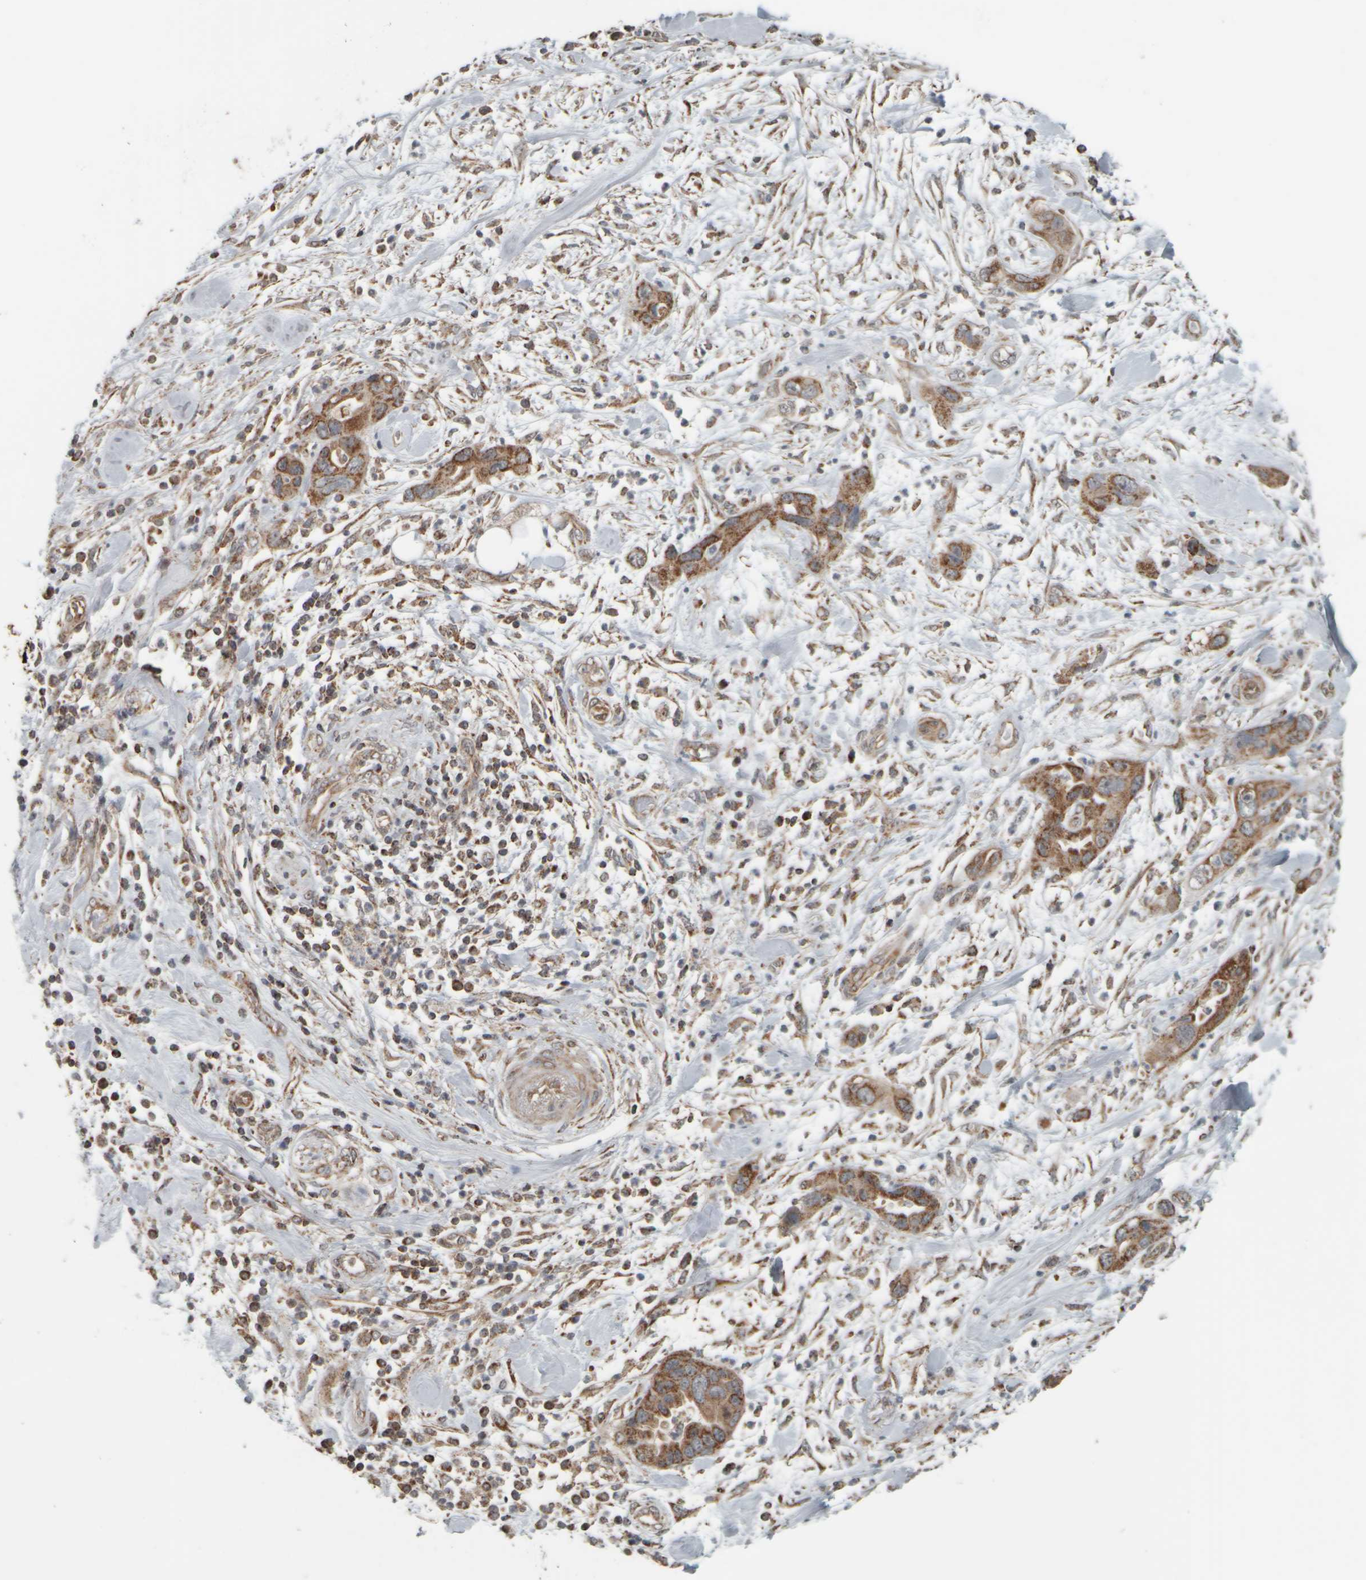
{"staining": {"intensity": "moderate", "quantity": ">75%", "location": "cytoplasmic/membranous"}, "tissue": "pancreatic cancer", "cell_type": "Tumor cells", "image_type": "cancer", "snomed": [{"axis": "morphology", "description": "Adenocarcinoma, NOS"}, {"axis": "topography", "description": "Pancreas"}], "caption": "Pancreatic cancer (adenocarcinoma) stained with a protein marker displays moderate staining in tumor cells.", "gene": "APBB2", "patient": {"sex": "female", "age": 70}}